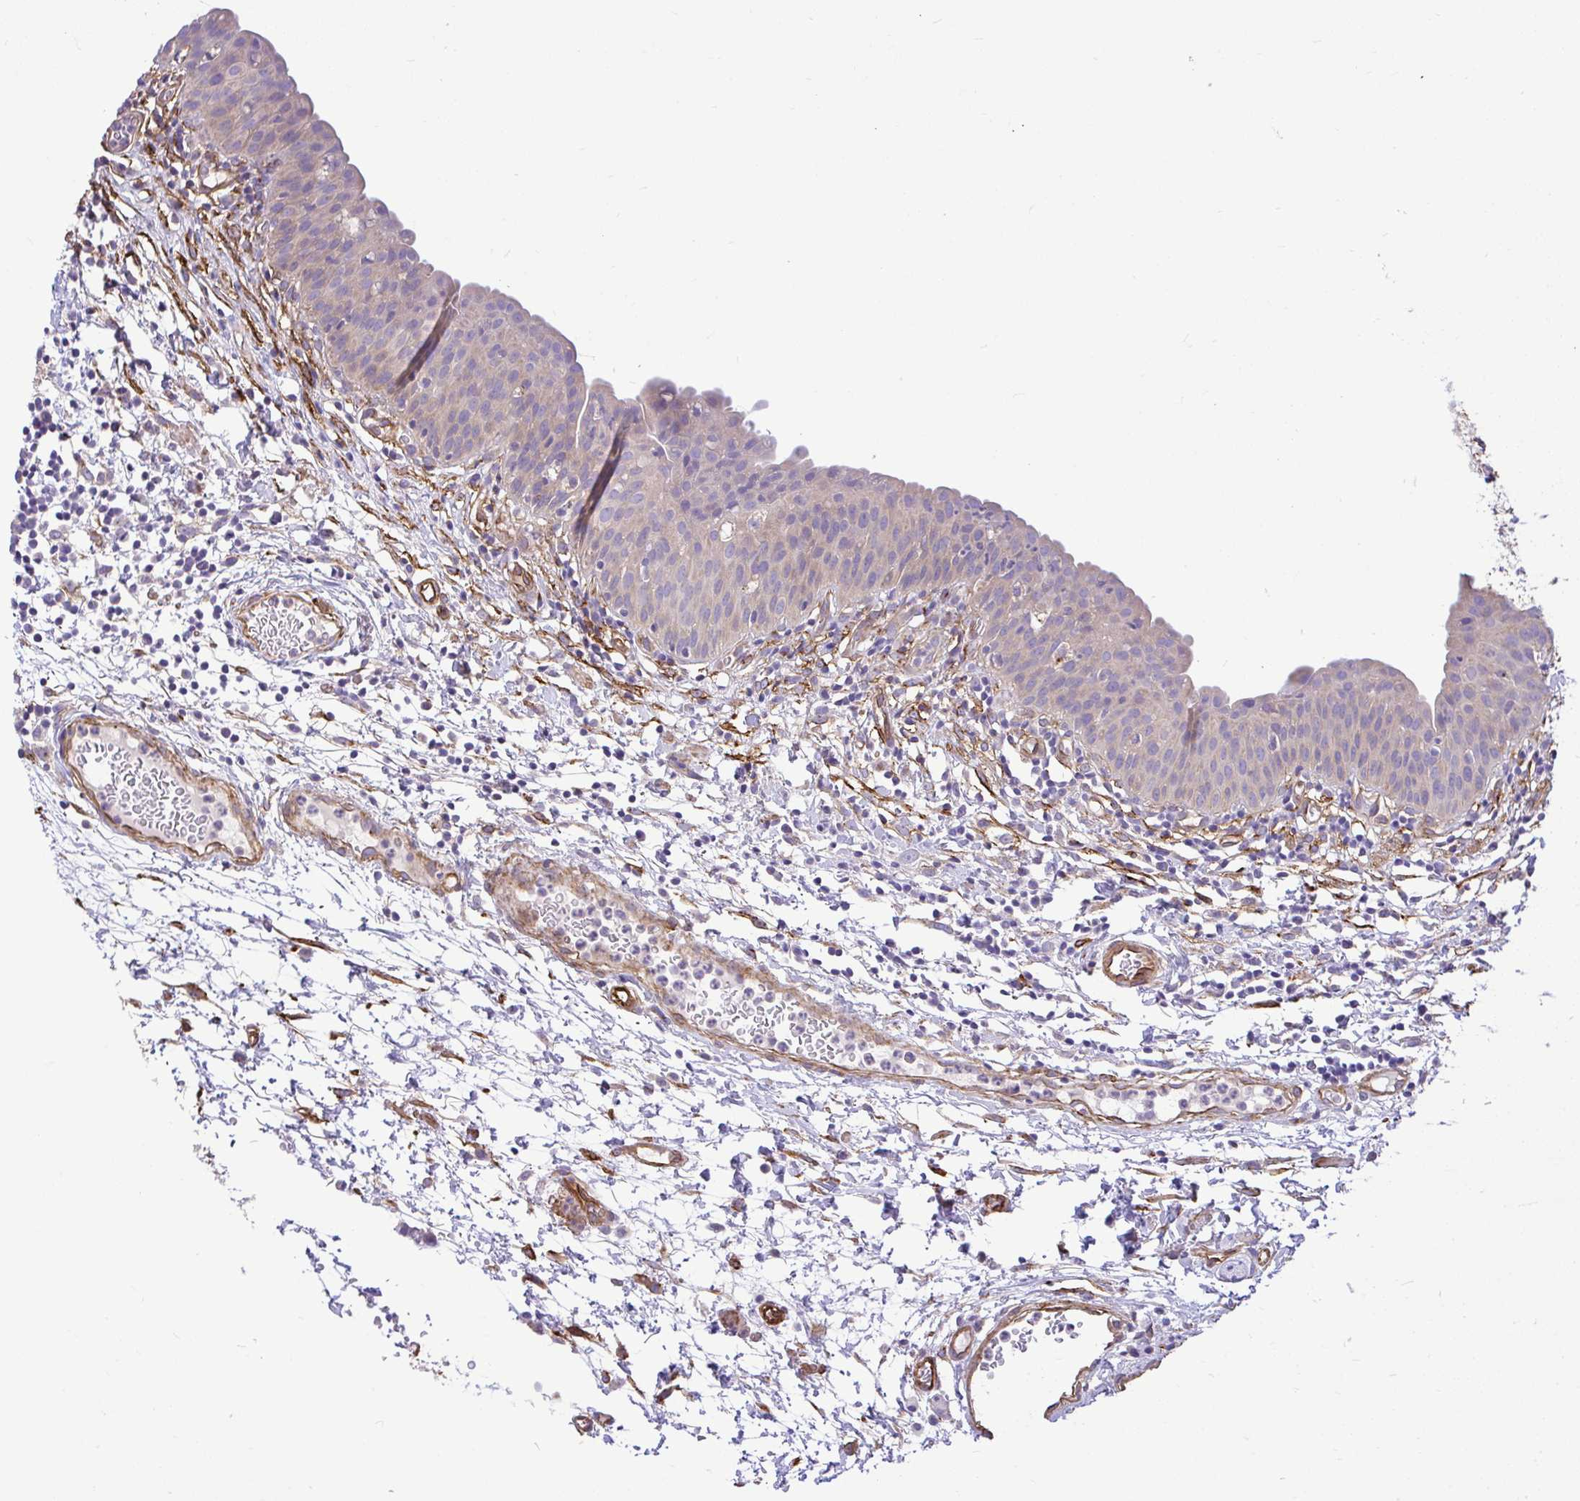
{"staining": {"intensity": "weak", "quantity": ">75%", "location": "cytoplasmic/membranous"}, "tissue": "urinary bladder", "cell_type": "Urothelial cells", "image_type": "normal", "snomed": [{"axis": "morphology", "description": "Normal tissue, NOS"}, {"axis": "morphology", "description": "Inflammation, NOS"}, {"axis": "topography", "description": "Urinary bladder"}], "caption": "Immunohistochemical staining of normal human urinary bladder displays low levels of weak cytoplasmic/membranous staining in approximately >75% of urothelial cells.", "gene": "PTPRK", "patient": {"sex": "male", "age": 57}}